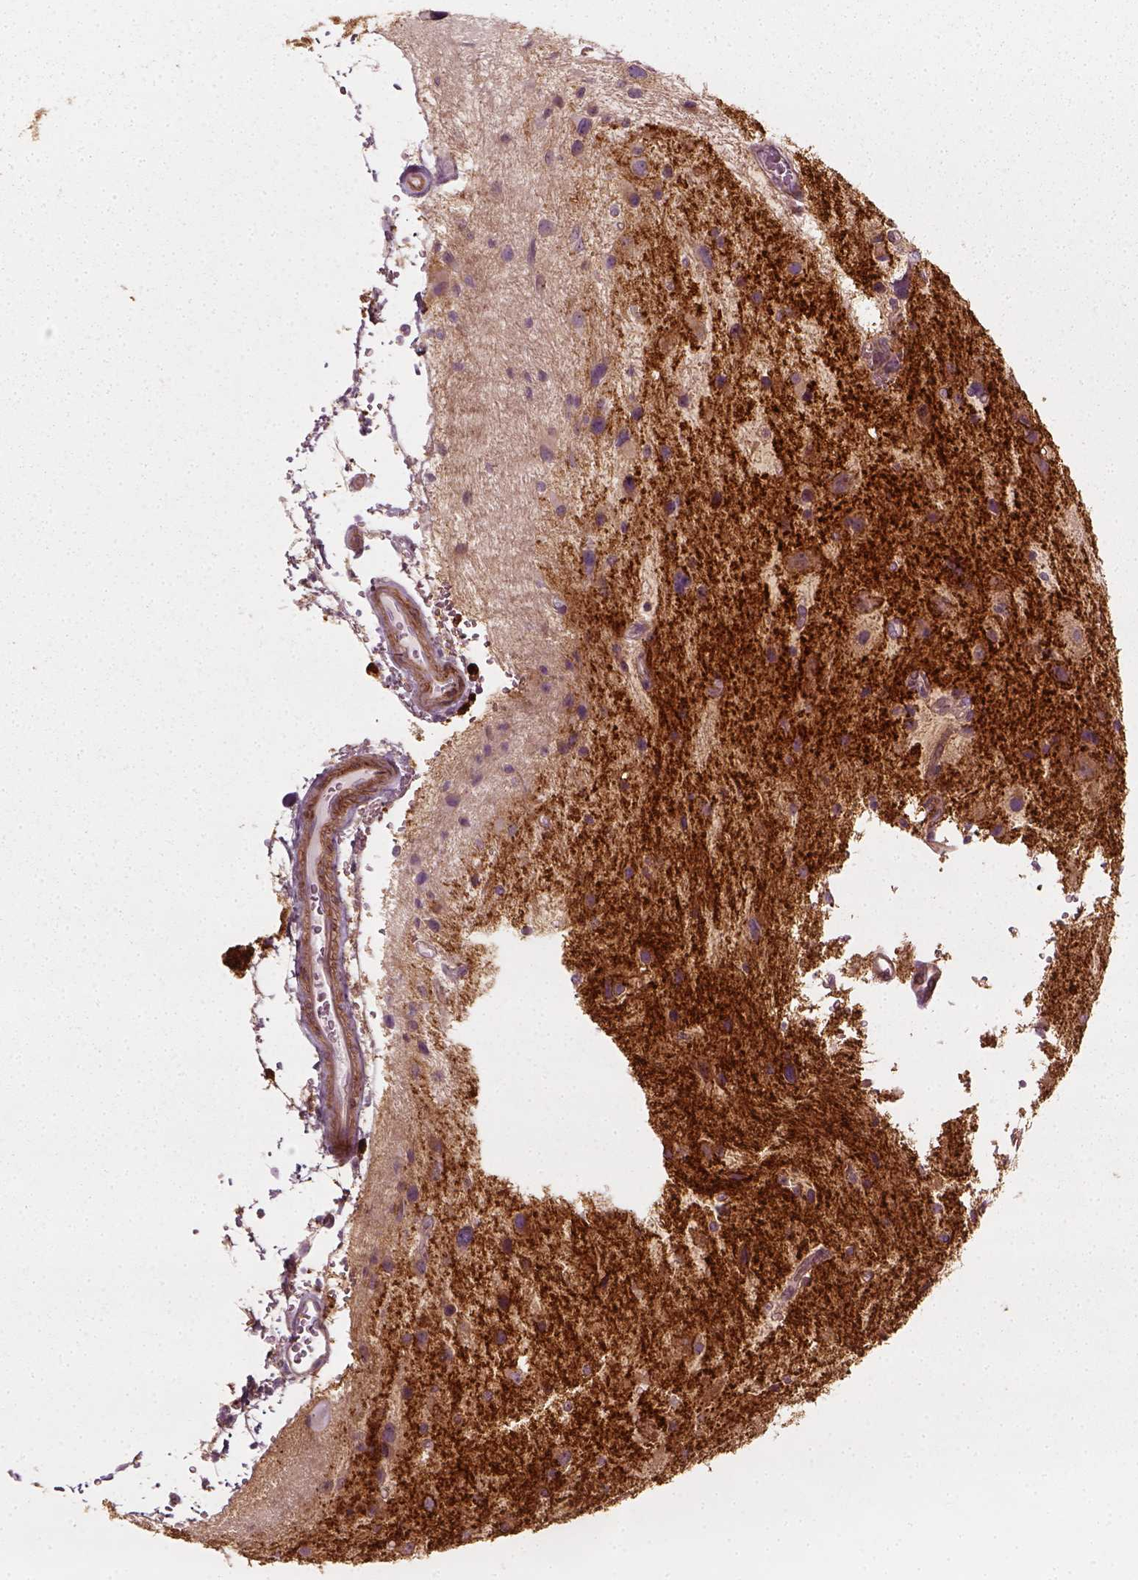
{"staining": {"intensity": "negative", "quantity": "none", "location": "none"}, "tissue": "glioma", "cell_type": "Tumor cells", "image_type": "cancer", "snomed": [{"axis": "morphology", "description": "Glioma, malignant, Low grade"}, {"axis": "topography", "description": "Brain"}], "caption": "The micrograph exhibits no significant staining in tumor cells of glioma.", "gene": "NPTN", "patient": {"sex": "female", "age": 32}}